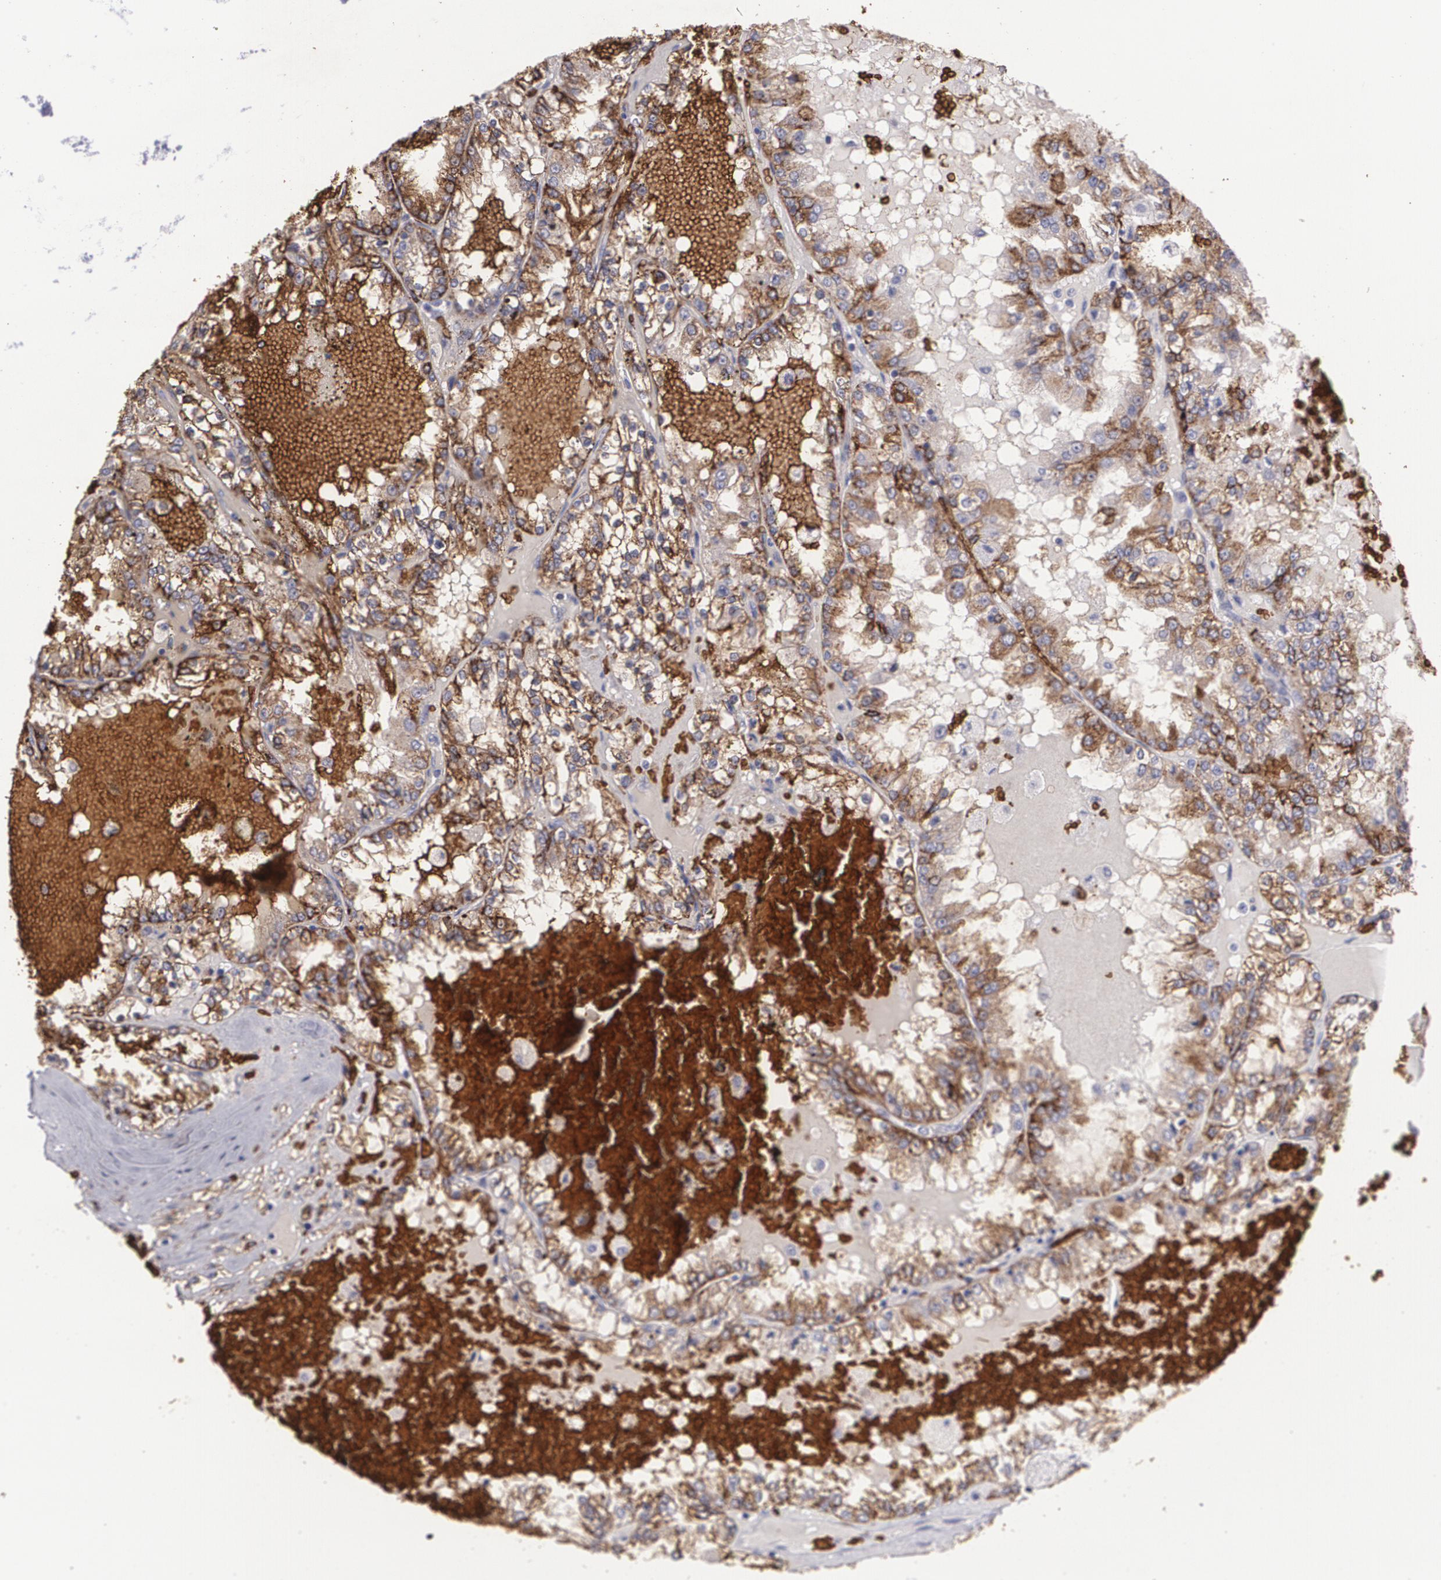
{"staining": {"intensity": "strong", "quantity": ">75%", "location": "cytoplasmic/membranous"}, "tissue": "renal cancer", "cell_type": "Tumor cells", "image_type": "cancer", "snomed": [{"axis": "morphology", "description": "Adenocarcinoma, NOS"}, {"axis": "topography", "description": "Kidney"}], "caption": "There is high levels of strong cytoplasmic/membranous expression in tumor cells of renal cancer (adenocarcinoma), as demonstrated by immunohistochemical staining (brown color).", "gene": "SLC2A1", "patient": {"sex": "female", "age": 56}}